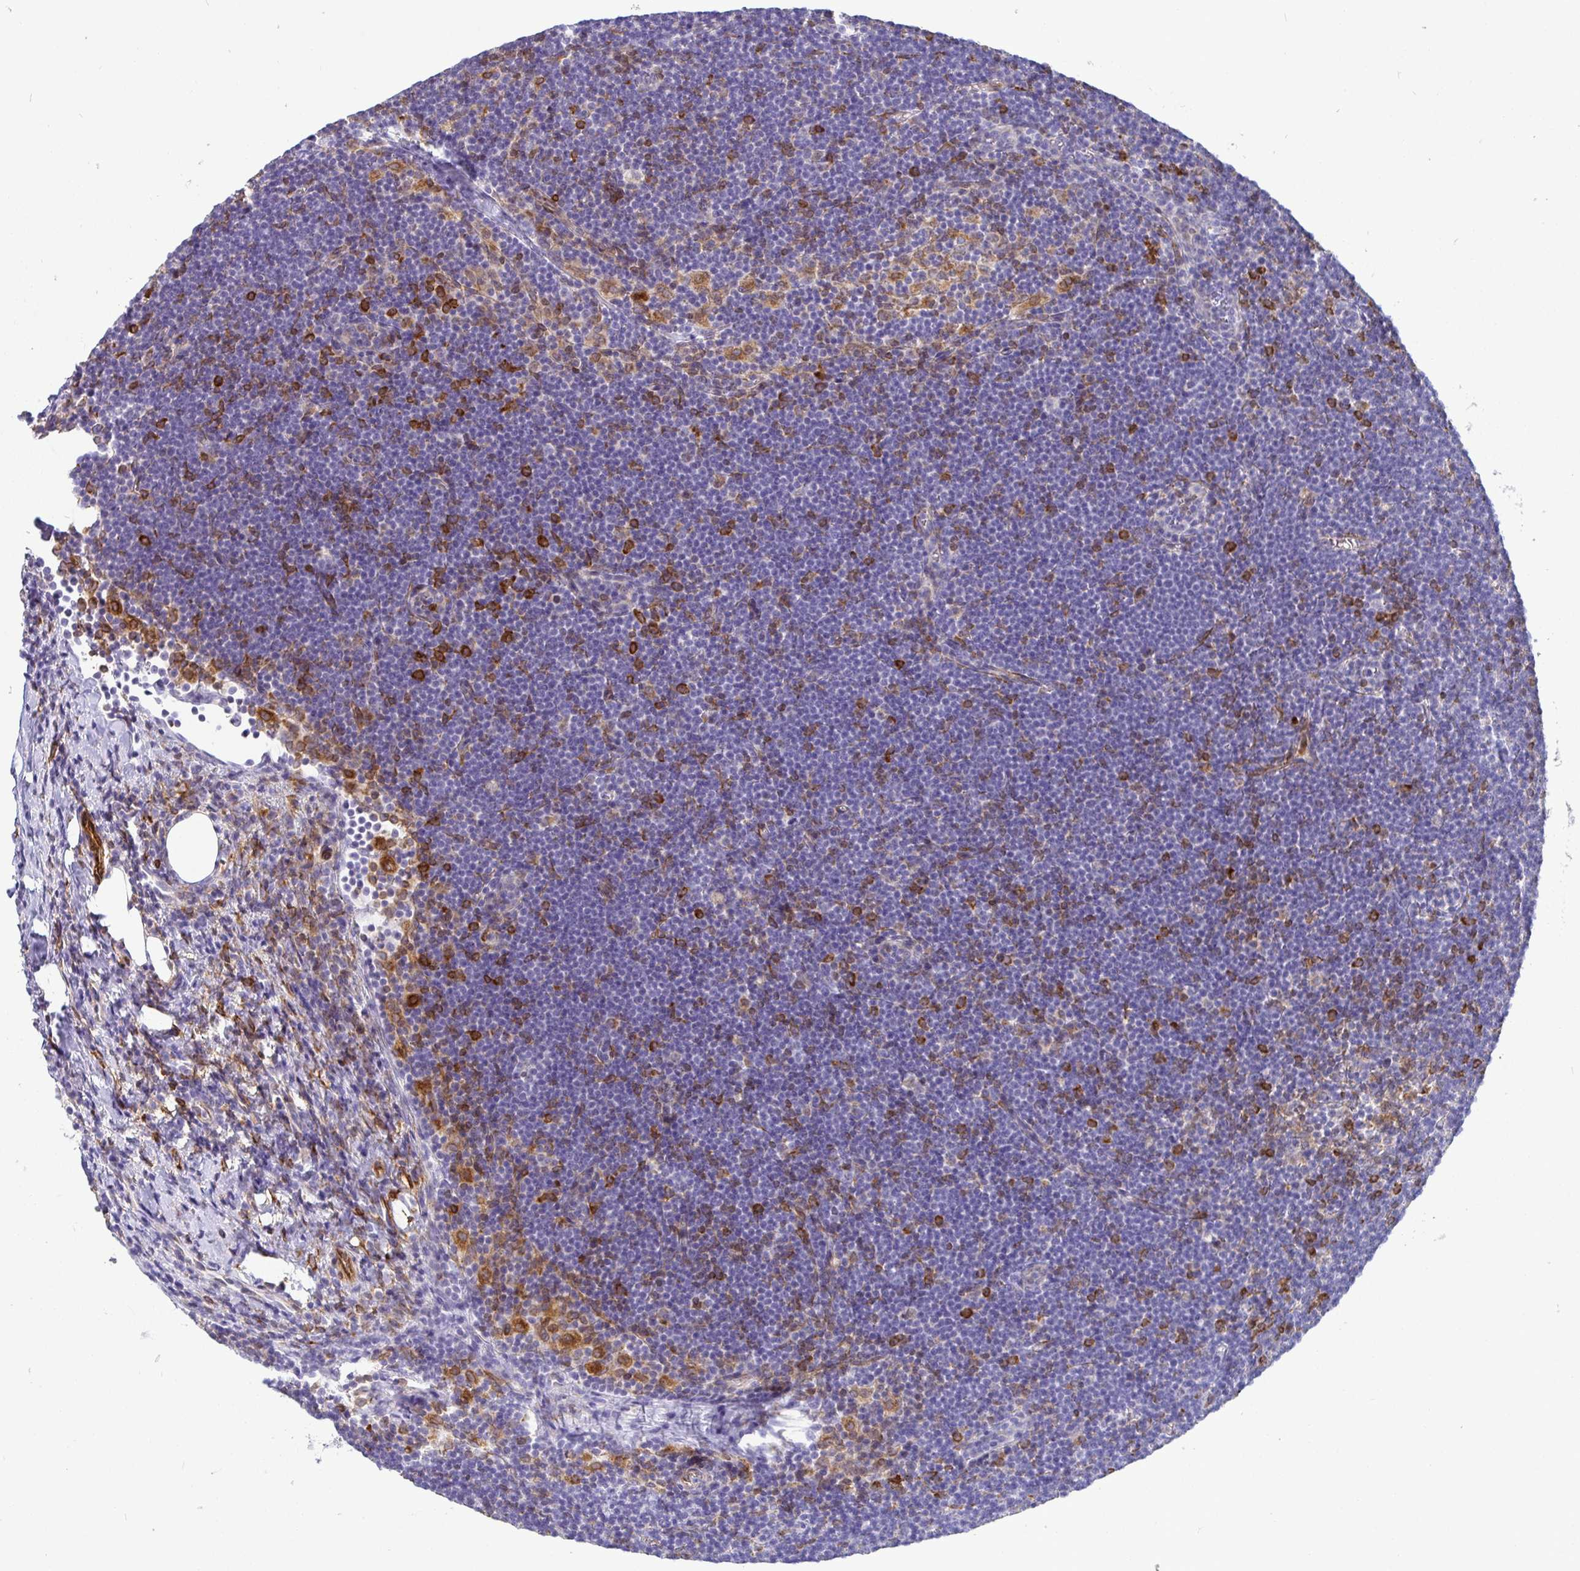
{"staining": {"intensity": "negative", "quantity": "none", "location": "none"}, "tissue": "lymphoma", "cell_type": "Tumor cells", "image_type": "cancer", "snomed": [{"axis": "morphology", "description": "Malignant lymphoma, non-Hodgkin's type, Low grade"}, {"axis": "topography", "description": "Lymph node"}], "caption": "Immunohistochemistry (IHC) image of neoplastic tissue: human lymphoma stained with DAB exhibits no significant protein expression in tumor cells.", "gene": "TP53I11", "patient": {"sex": "female", "age": 73}}